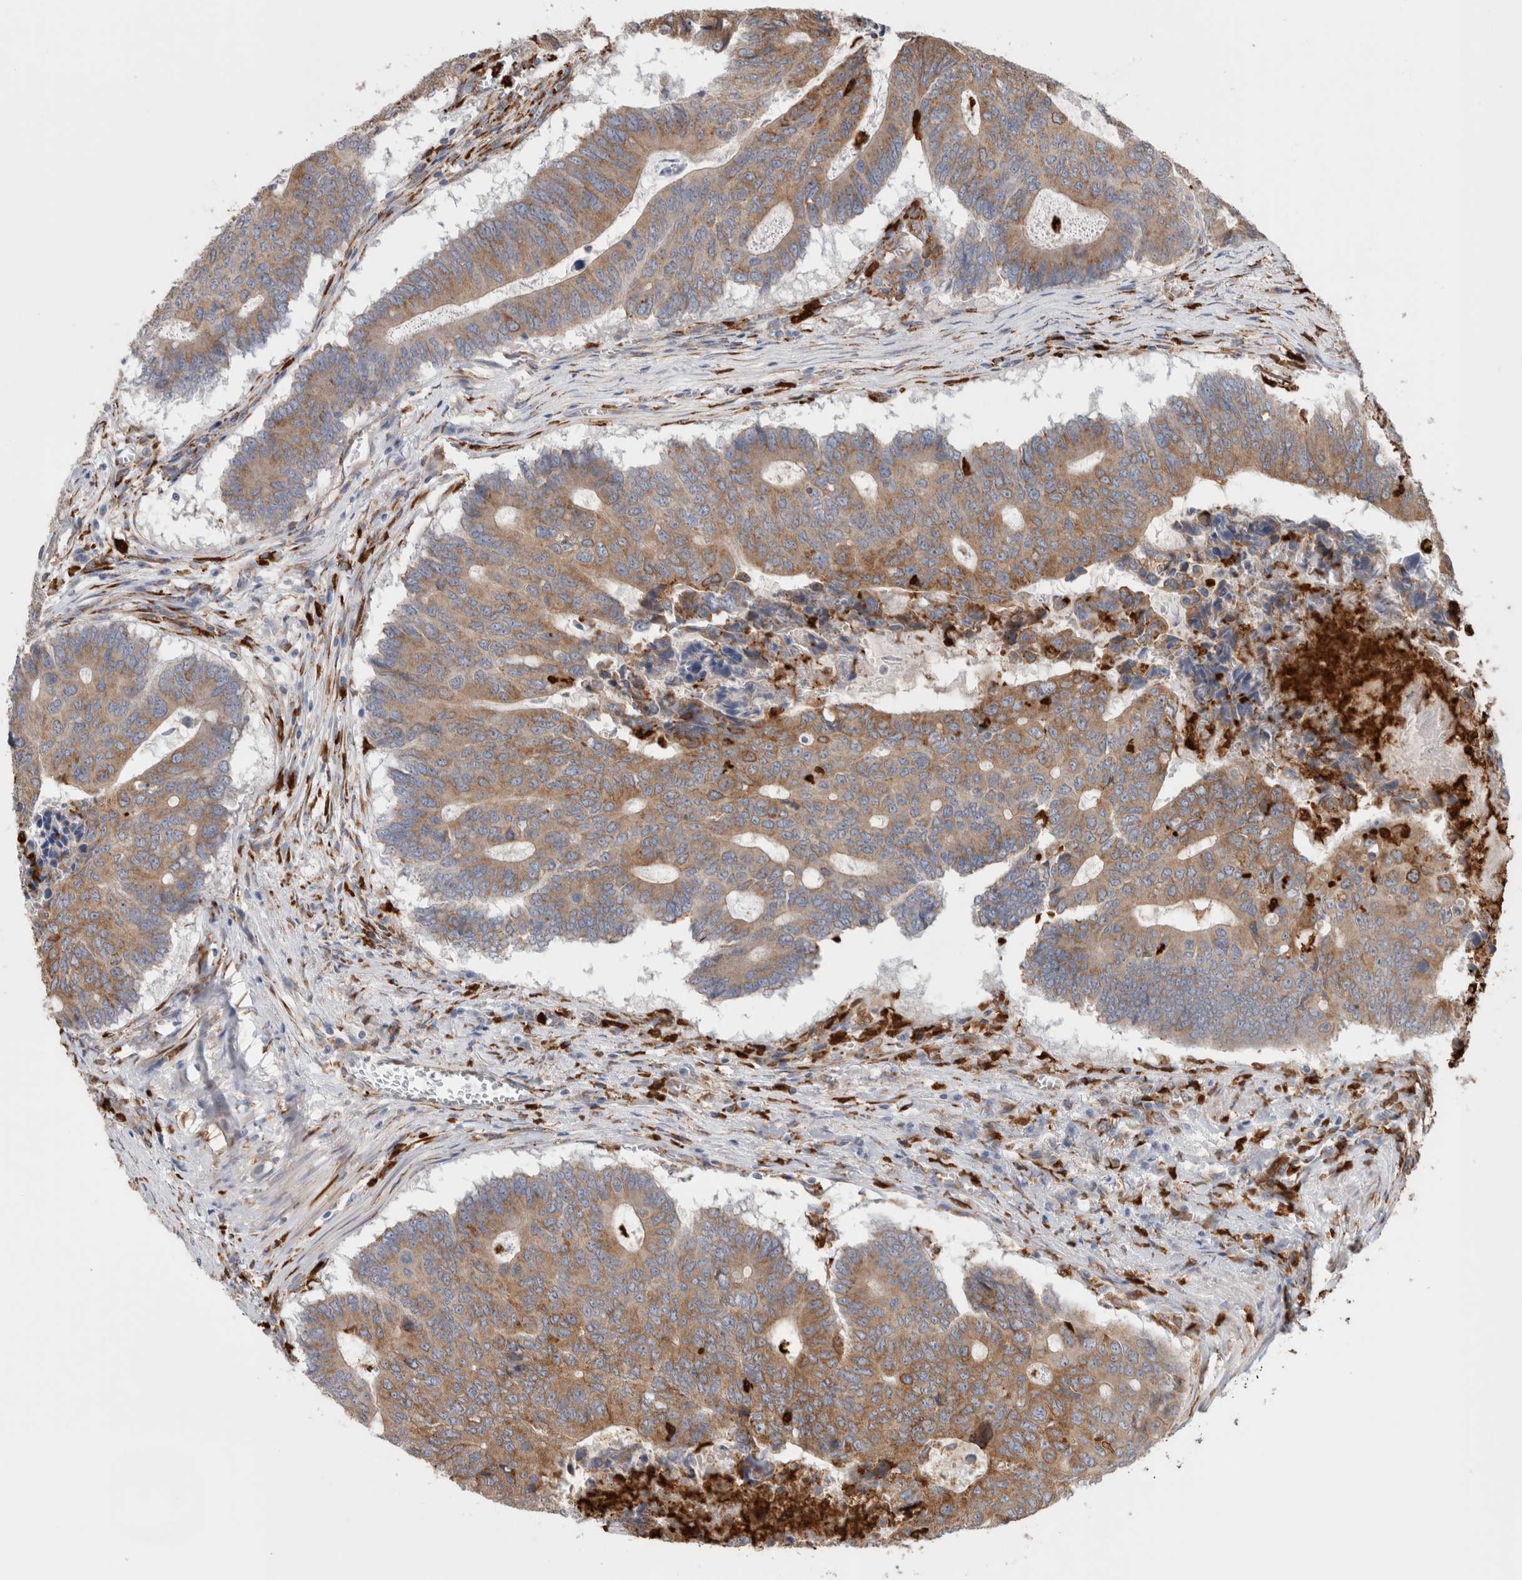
{"staining": {"intensity": "moderate", "quantity": ">75%", "location": "cytoplasmic/membranous"}, "tissue": "colorectal cancer", "cell_type": "Tumor cells", "image_type": "cancer", "snomed": [{"axis": "morphology", "description": "Adenocarcinoma, NOS"}, {"axis": "topography", "description": "Colon"}], "caption": "Protein expression analysis of colorectal adenocarcinoma displays moderate cytoplasmic/membranous staining in approximately >75% of tumor cells. (Brightfield microscopy of DAB IHC at high magnification).", "gene": "P4HA1", "patient": {"sex": "male", "age": 87}}